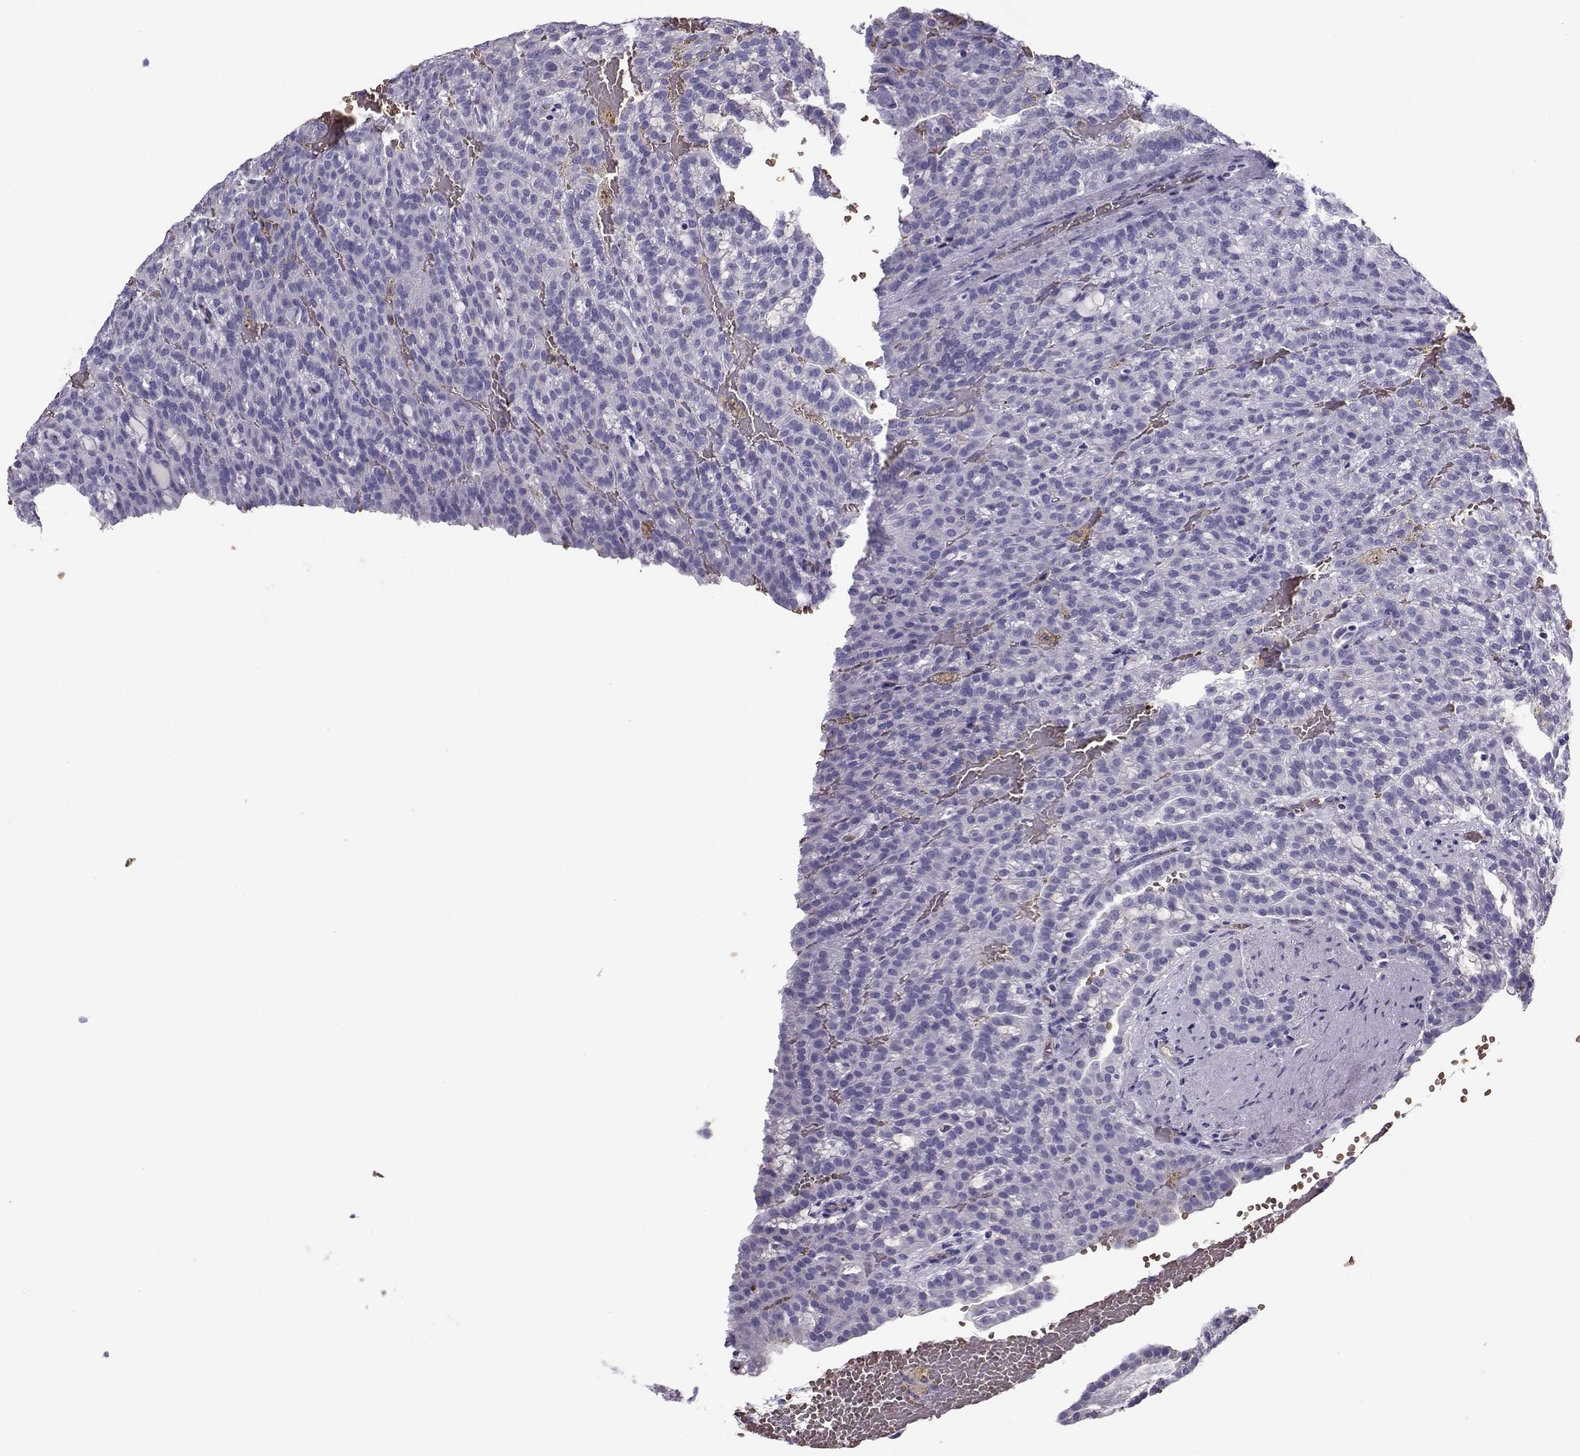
{"staining": {"intensity": "negative", "quantity": "none", "location": "none"}, "tissue": "renal cancer", "cell_type": "Tumor cells", "image_type": "cancer", "snomed": [{"axis": "morphology", "description": "Adenocarcinoma, NOS"}, {"axis": "topography", "description": "Kidney"}], "caption": "Immunohistochemistry of human renal cancer (adenocarcinoma) exhibits no positivity in tumor cells.", "gene": "CLUL1", "patient": {"sex": "male", "age": 63}}